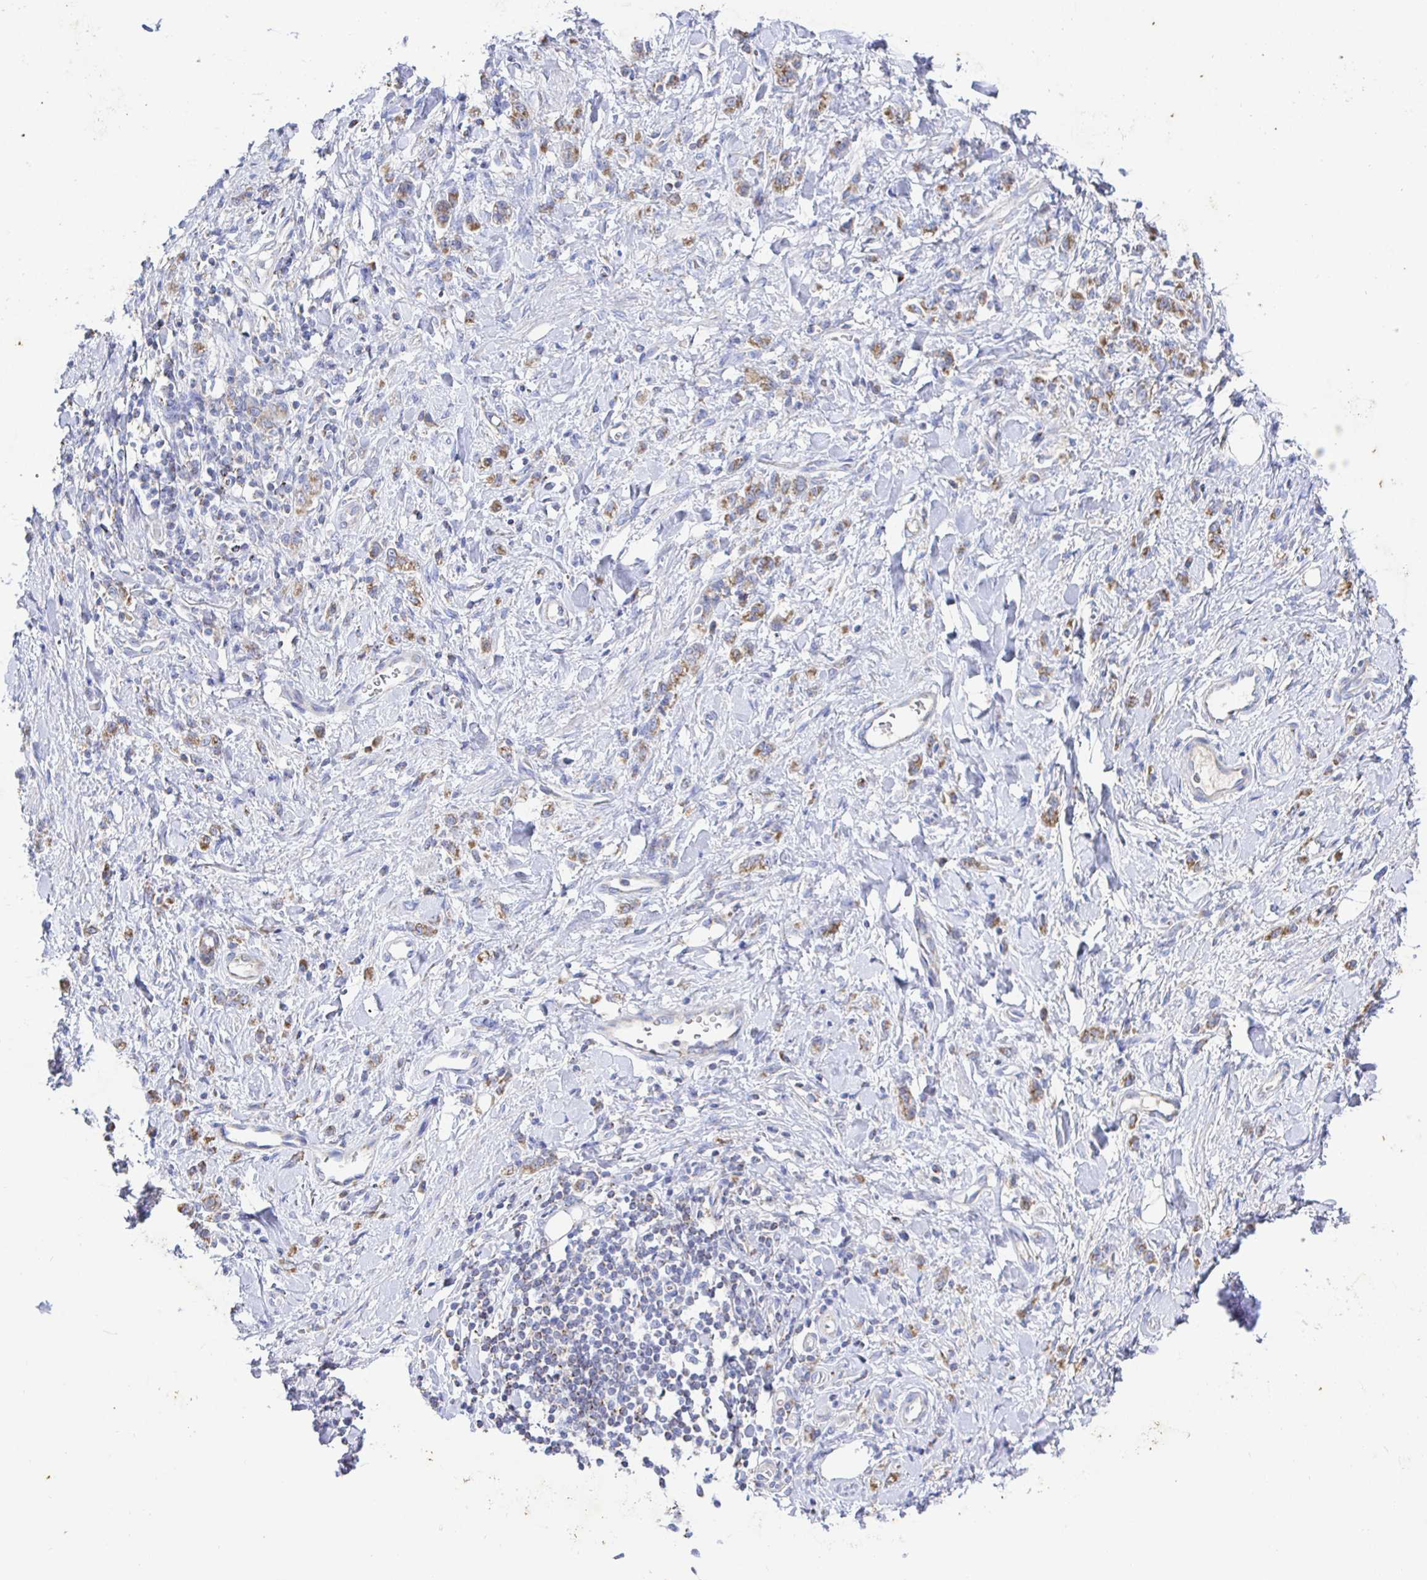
{"staining": {"intensity": "moderate", "quantity": ">75%", "location": "cytoplasmic/membranous"}, "tissue": "stomach cancer", "cell_type": "Tumor cells", "image_type": "cancer", "snomed": [{"axis": "morphology", "description": "Adenocarcinoma, NOS"}, {"axis": "topography", "description": "Stomach"}], "caption": "DAB (3,3'-diaminobenzidine) immunohistochemical staining of adenocarcinoma (stomach) shows moderate cytoplasmic/membranous protein positivity in approximately >75% of tumor cells.", "gene": "SYNGR4", "patient": {"sex": "male", "age": 77}}